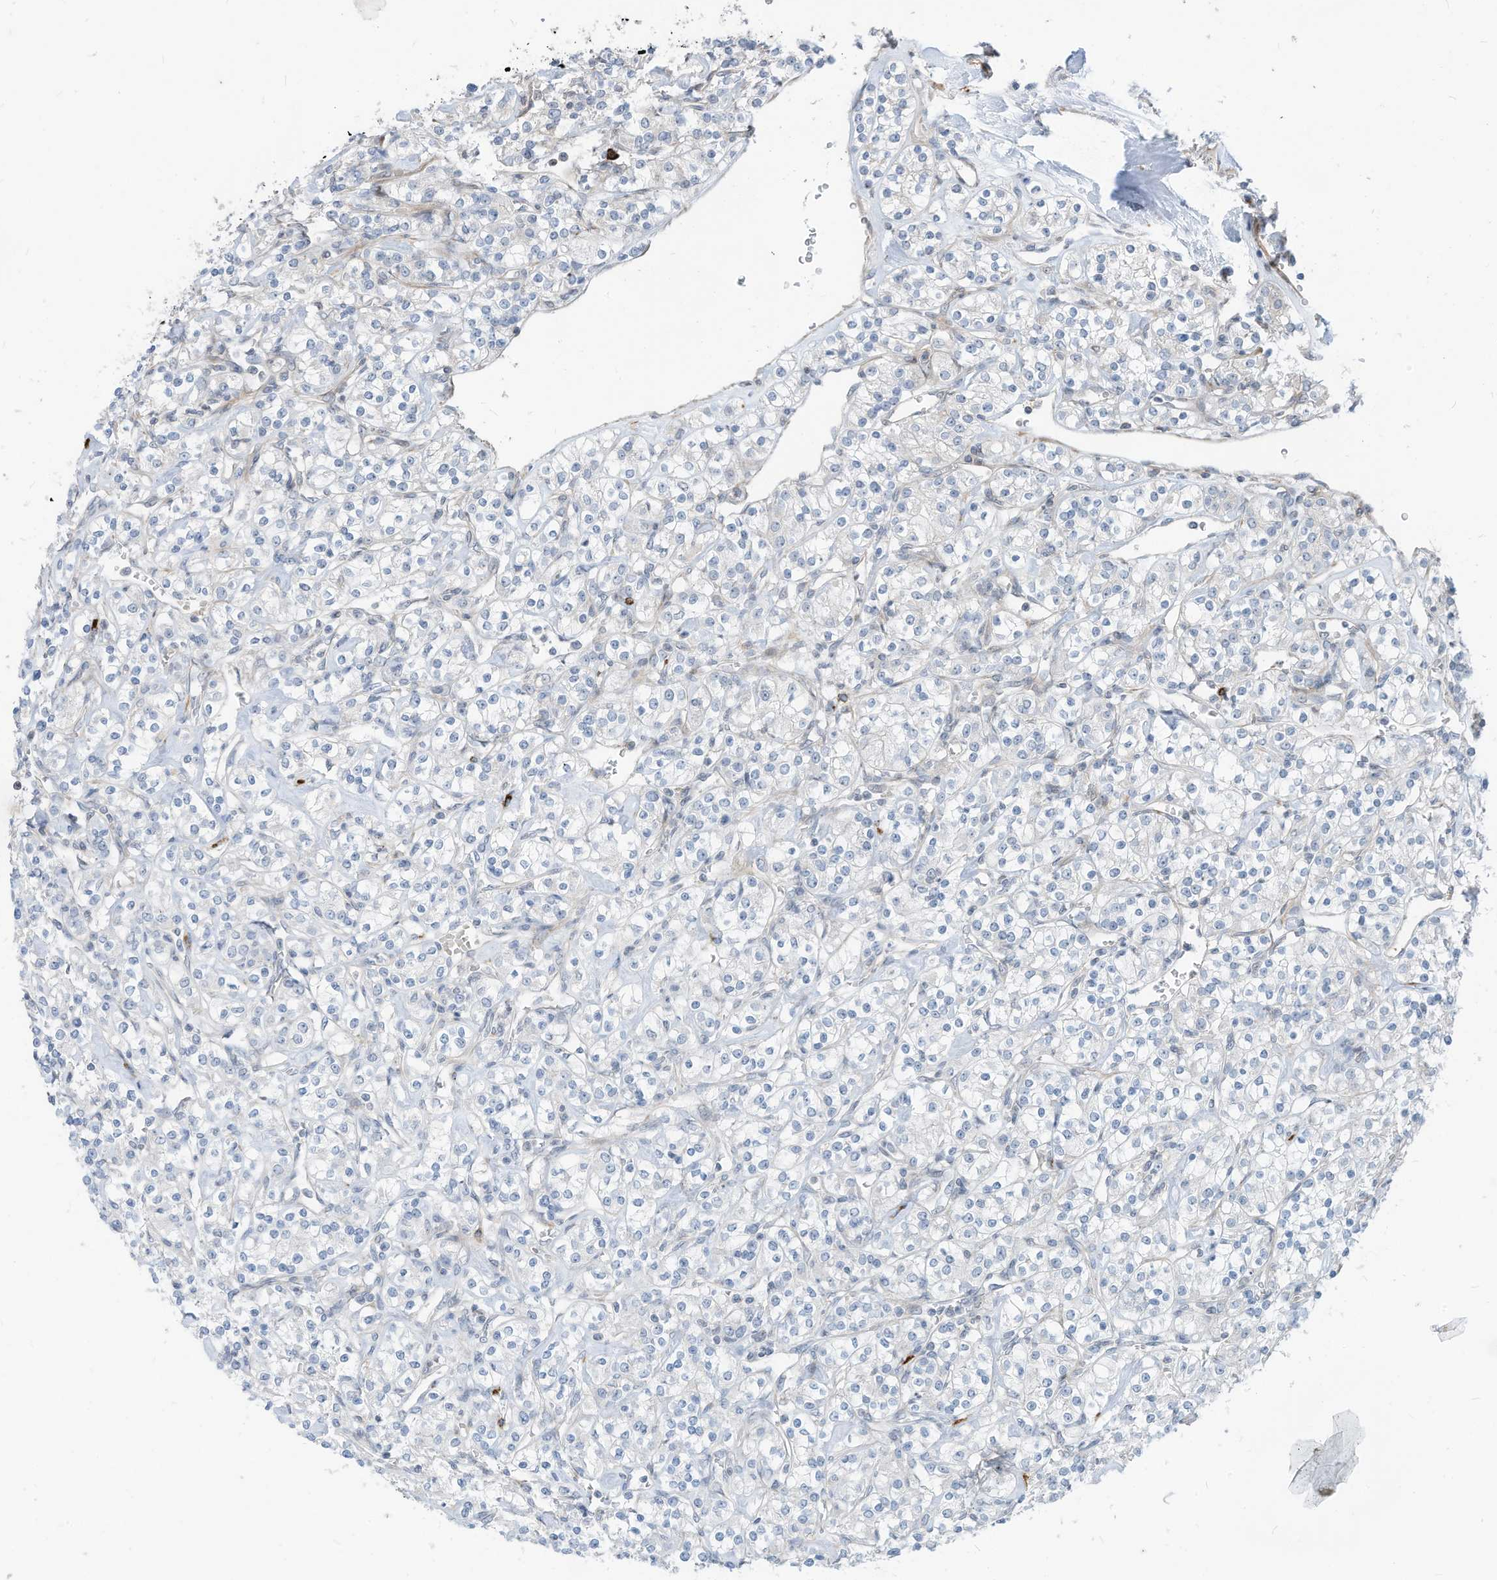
{"staining": {"intensity": "negative", "quantity": "none", "location": "none"}, "tissue": "renal cancer", "cell_type": "Tumor cells", "image_type": "cancer", "snomed": [{"axis": "morphology", "description": "Adenocarcinoma, NOS"}, {"axis": "topography", "description": "Kidney"}], "caption": "Photomicrograph shows no significant protein positivity in tumor cells of renal cancer (adenocarcinoma). (Brightfield microscopy of DAB (3,3'-diaminobenzidine) immunohistochemistry at high magnification).", "gene": "GPATCH3", "patient": {"sex": "male", "age": 77}}